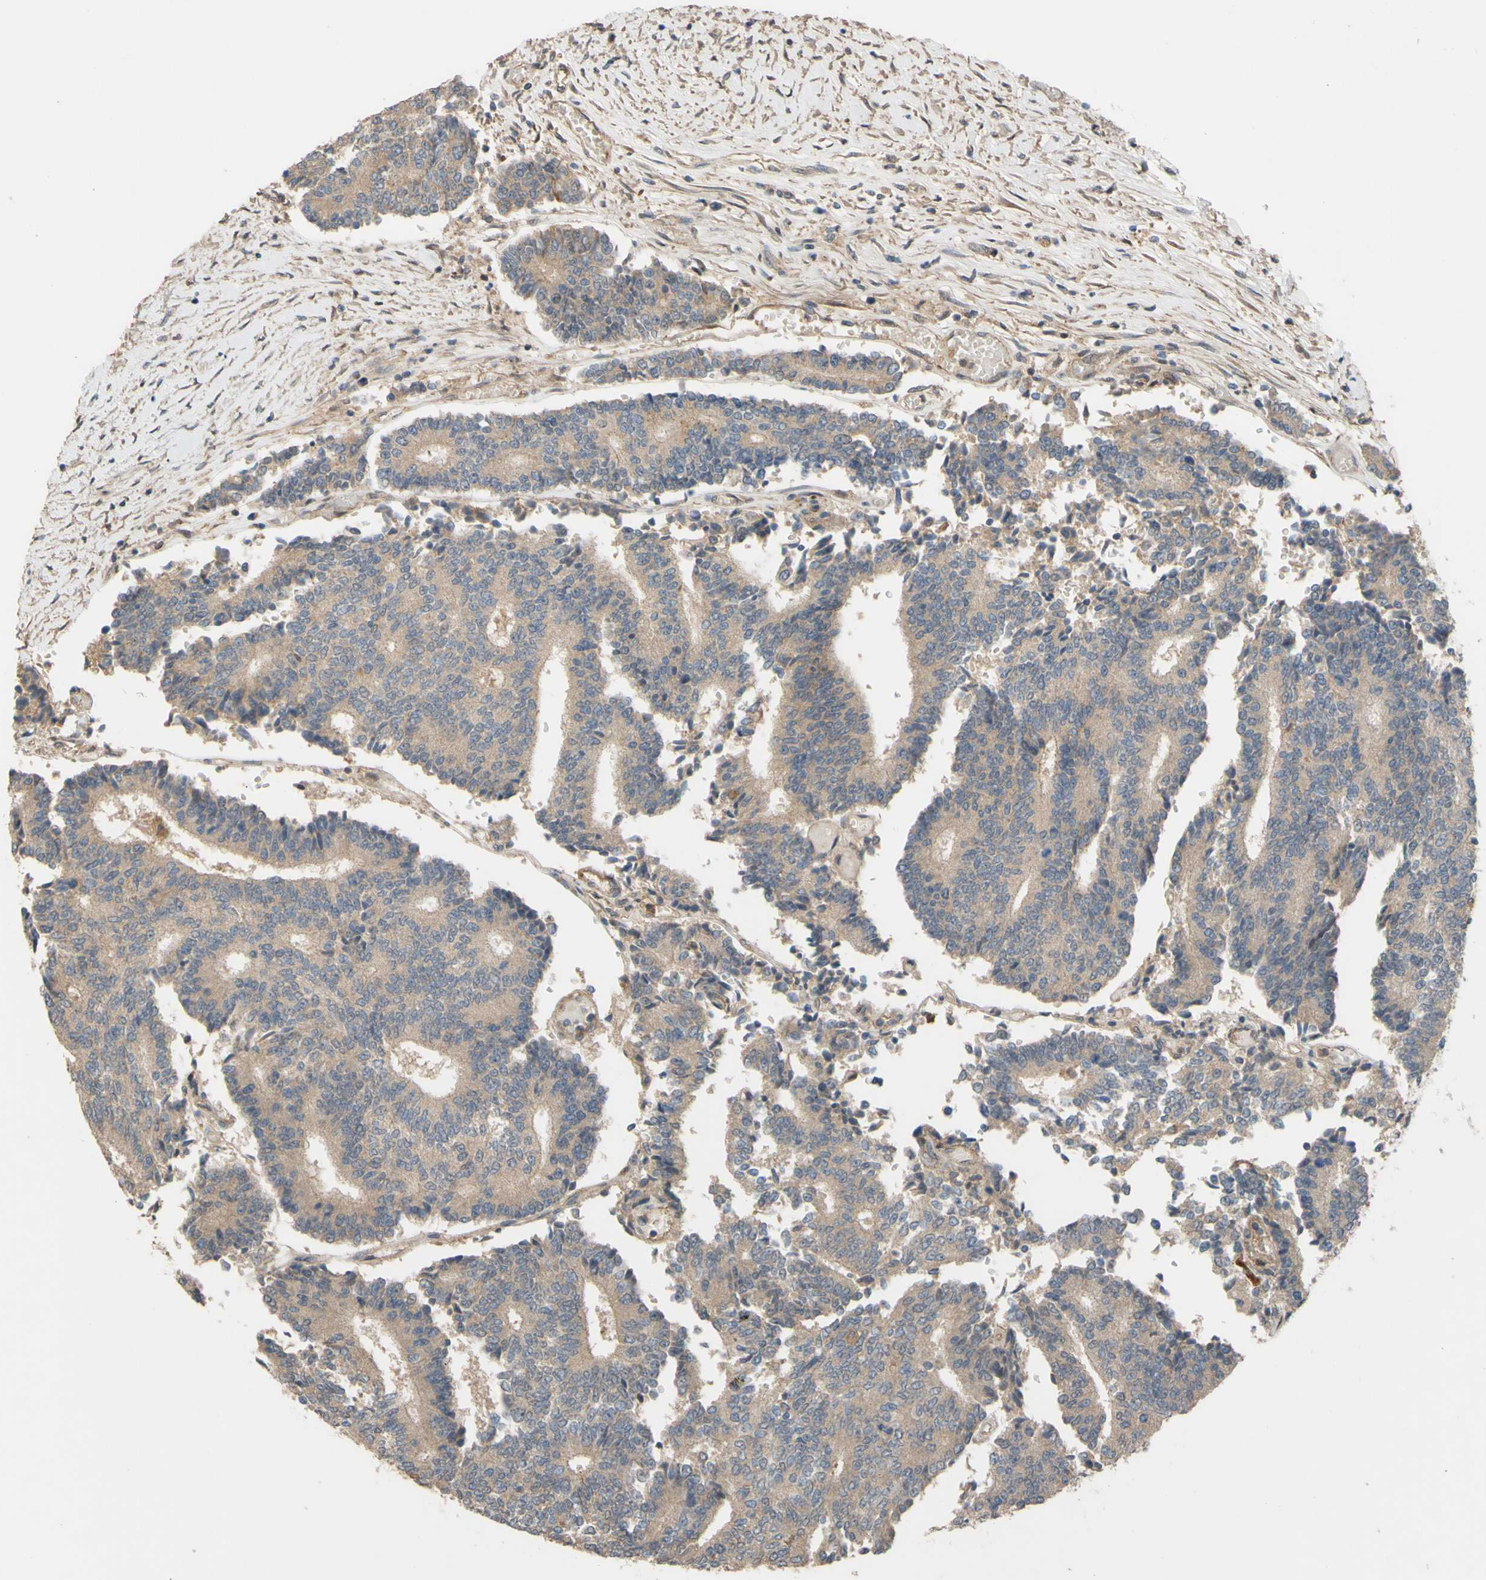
{"staining": {"intensity": "weak", "quantity": ">75%", "location": "cytoplasmic/membranous"}, "tissue": "prostate cancer", "cell_type": "Tumor cells", "image_type": "cancer", "snomed": [{"axis": "morphology", "description": "Normal tissue, NOS"}, {"axis": "morphology", "description": "Adenocarcinoma, High grade"}, {"axis": "topography", "description": "Prostate"}, {"axis": "topography", "description": "Seminal veicle"}], "caption": "Adenocarcinoma (high-grade) (prostate) stained with a protein marker reveals weak staining in tumor cells.", "gene": "SHROOM4", "patient": {"sex": "male", "age": 55}}